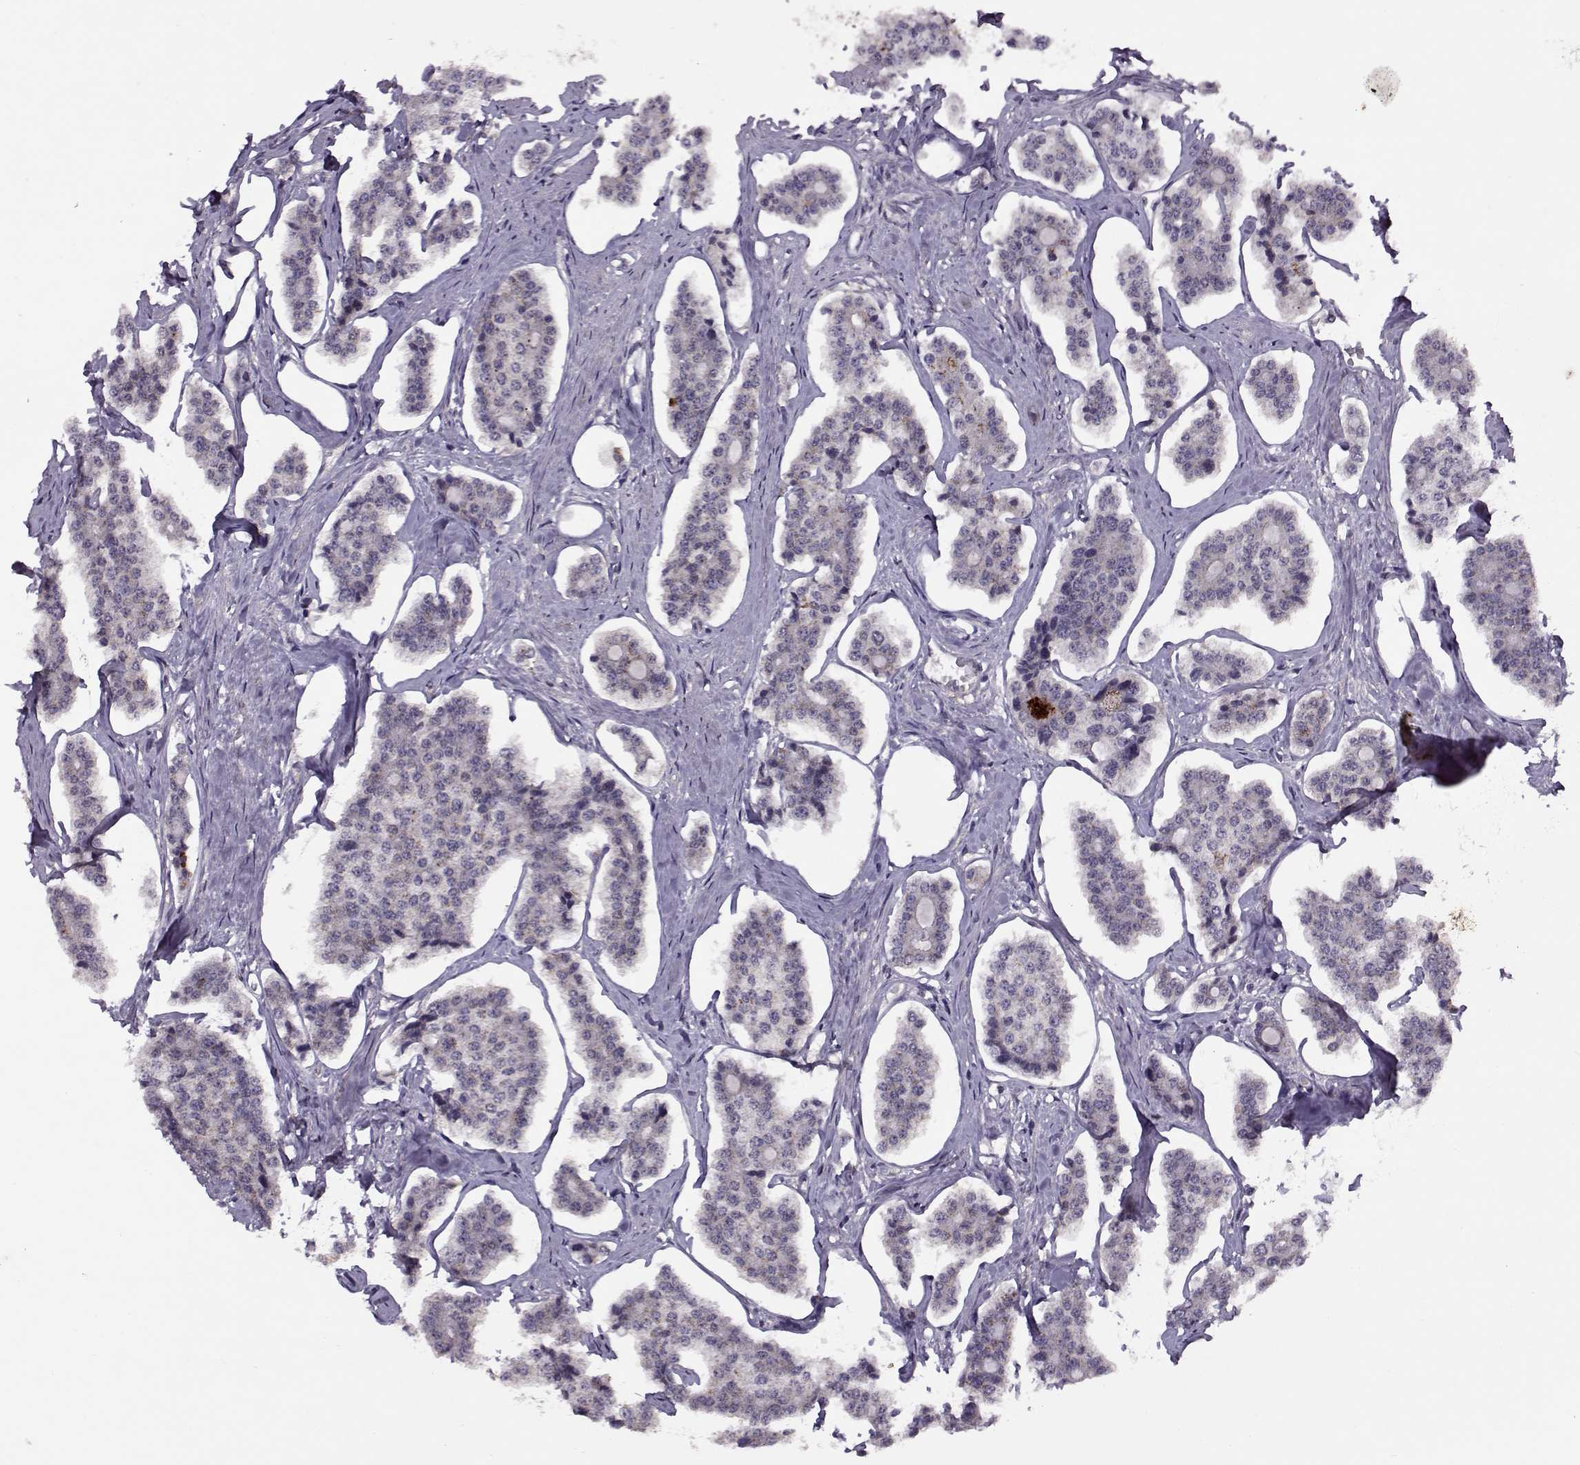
{"staining": {"intensity": "negative", "quantity": "none", "location": "none"}, "tissue": "carcinoid", "cell_type": "Tumor cells", "image_type": "cancer", "snomed": [{"axis": "morphology", "description": "Carcinoid, malignant, NOS"}, {"axis": "topography", "description": "Small intestine"}], "caption": "Carcinoid (malignant) was stained to show a protein in brown. There is no significant positivity in tumor cells.", "gene": "CDK4", "patient": {"sex": "female", "age": 65}}